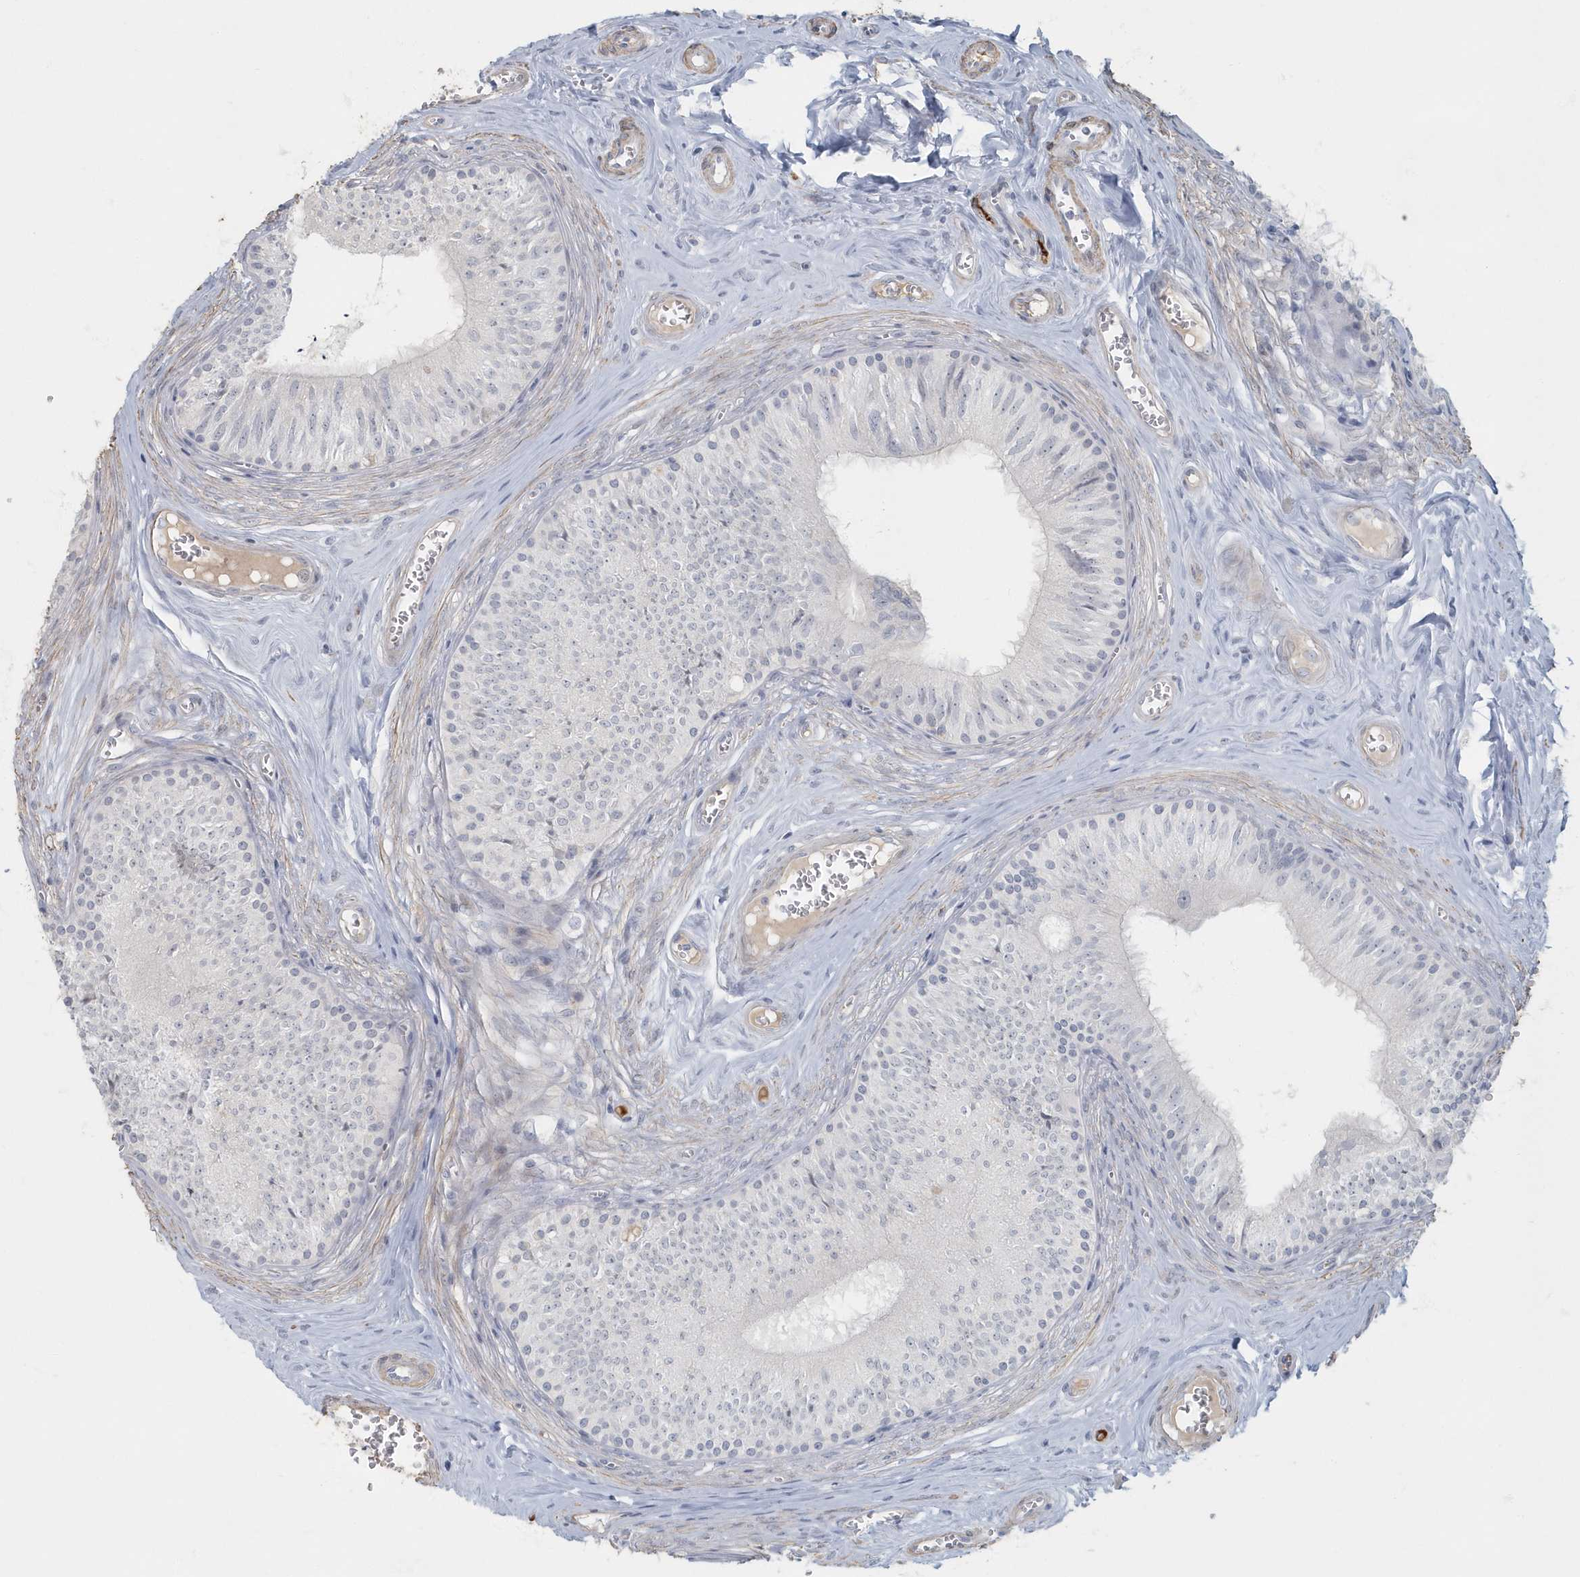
{"staining": {"intensity": "negative", "quantity": "none", "location": "none"}, "tissue": "epididymis", "cell_type": "Glandular cells", "image_type": "normal", "snomed": [{"axis": "morphology", "description": "Normal tissue, NOS"}, {"axis": "topography", "description": "Epididymis"}], "caption": "Epididymis stained for a protein using immunohistochemistry (IHC) shows no expression glandular cells.", "gene": "MYOT", "patient": {"sex": "male", "age": 46}}